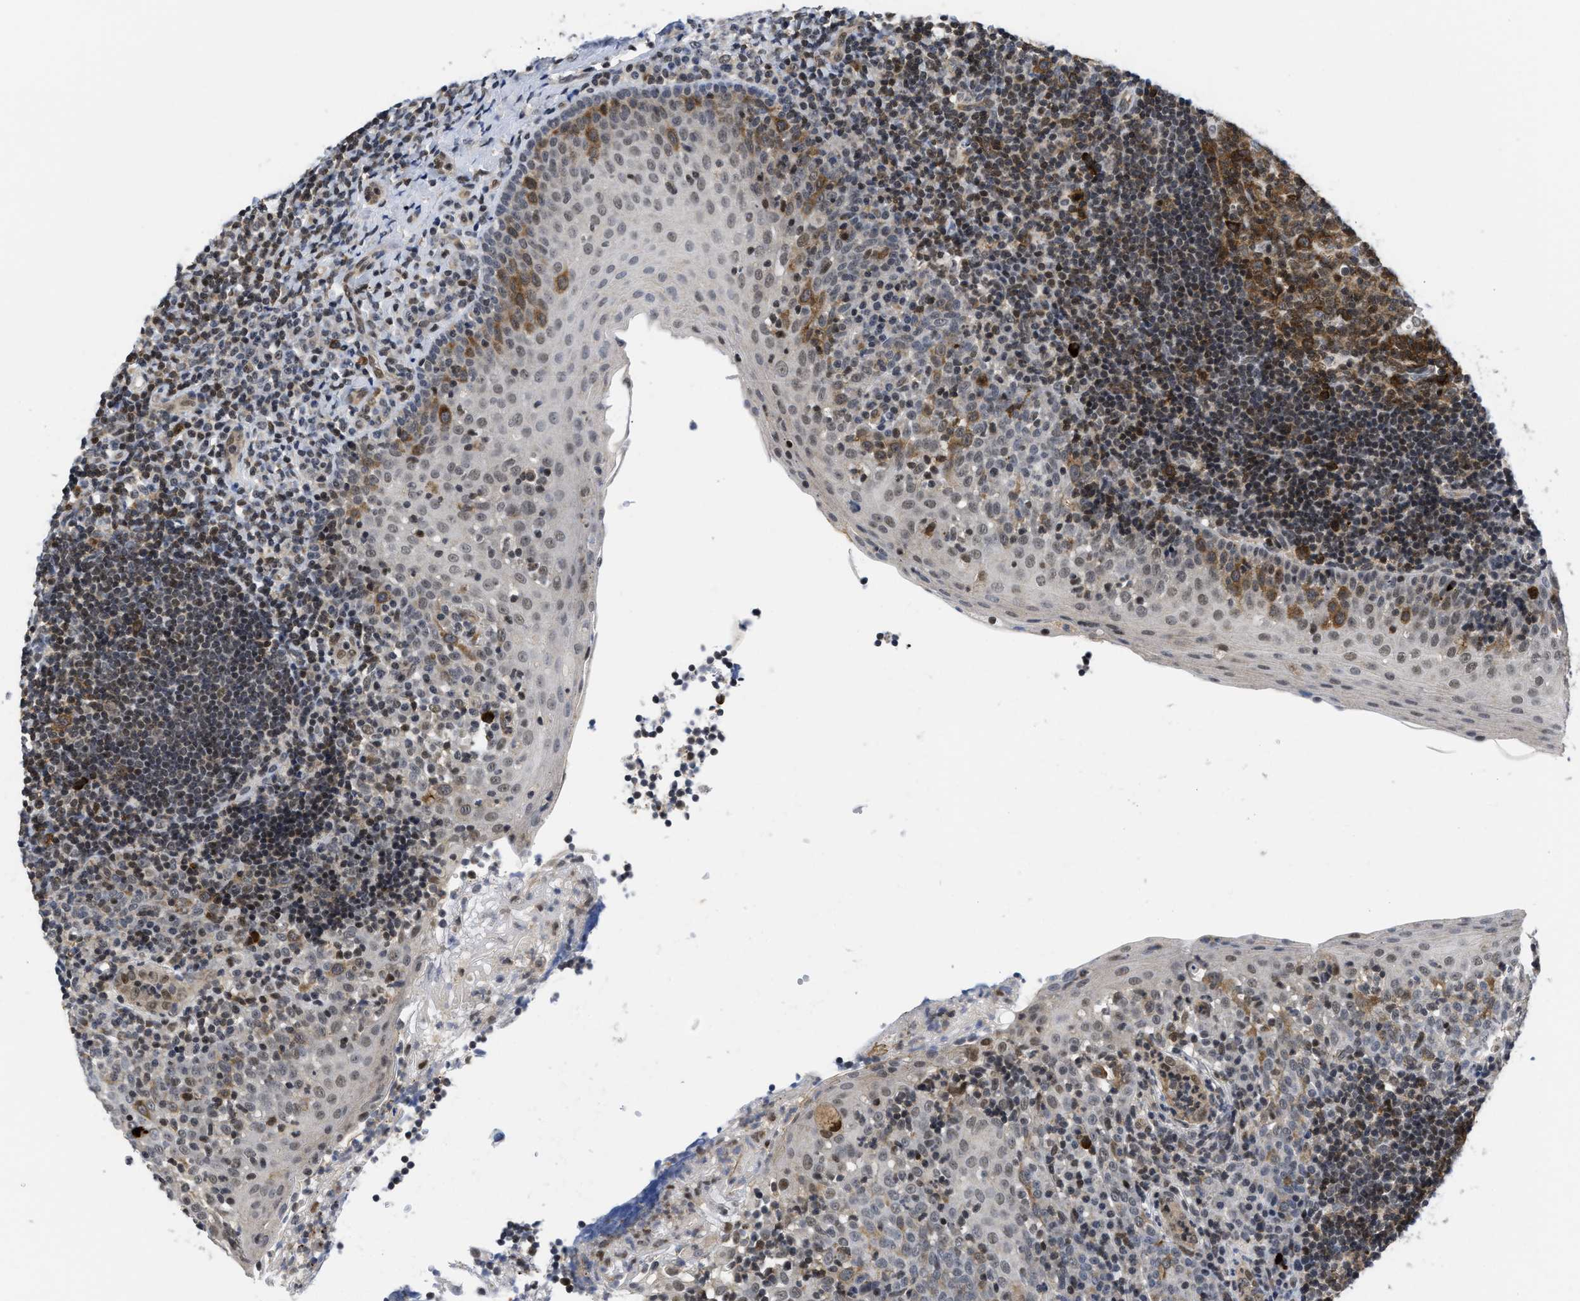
{"staining": {"intensity": "strong", "quantity": ">75%", "location": "cytoplasmic/membranous"}, "tissue": "tonsil", "cell_type": "Germinal center cells", "image_type": "normal", "snomed": [{"axis": "morphology", "description": "Normal tissue, NOS"}, {"axis": "topography", "description": "Tonsil"}], "caption": "Immunohistochemical staining of unremarkable human tonsil exhibits >75% levels of strong cytoplasmic/membranous protein staining in approximately >75% of germinal center cells. Ihc stains the protein of interest in brown and the nuclei are stained blue.", "gene": "HIF1A", "patient": {"sex": "female", "age": 40}}